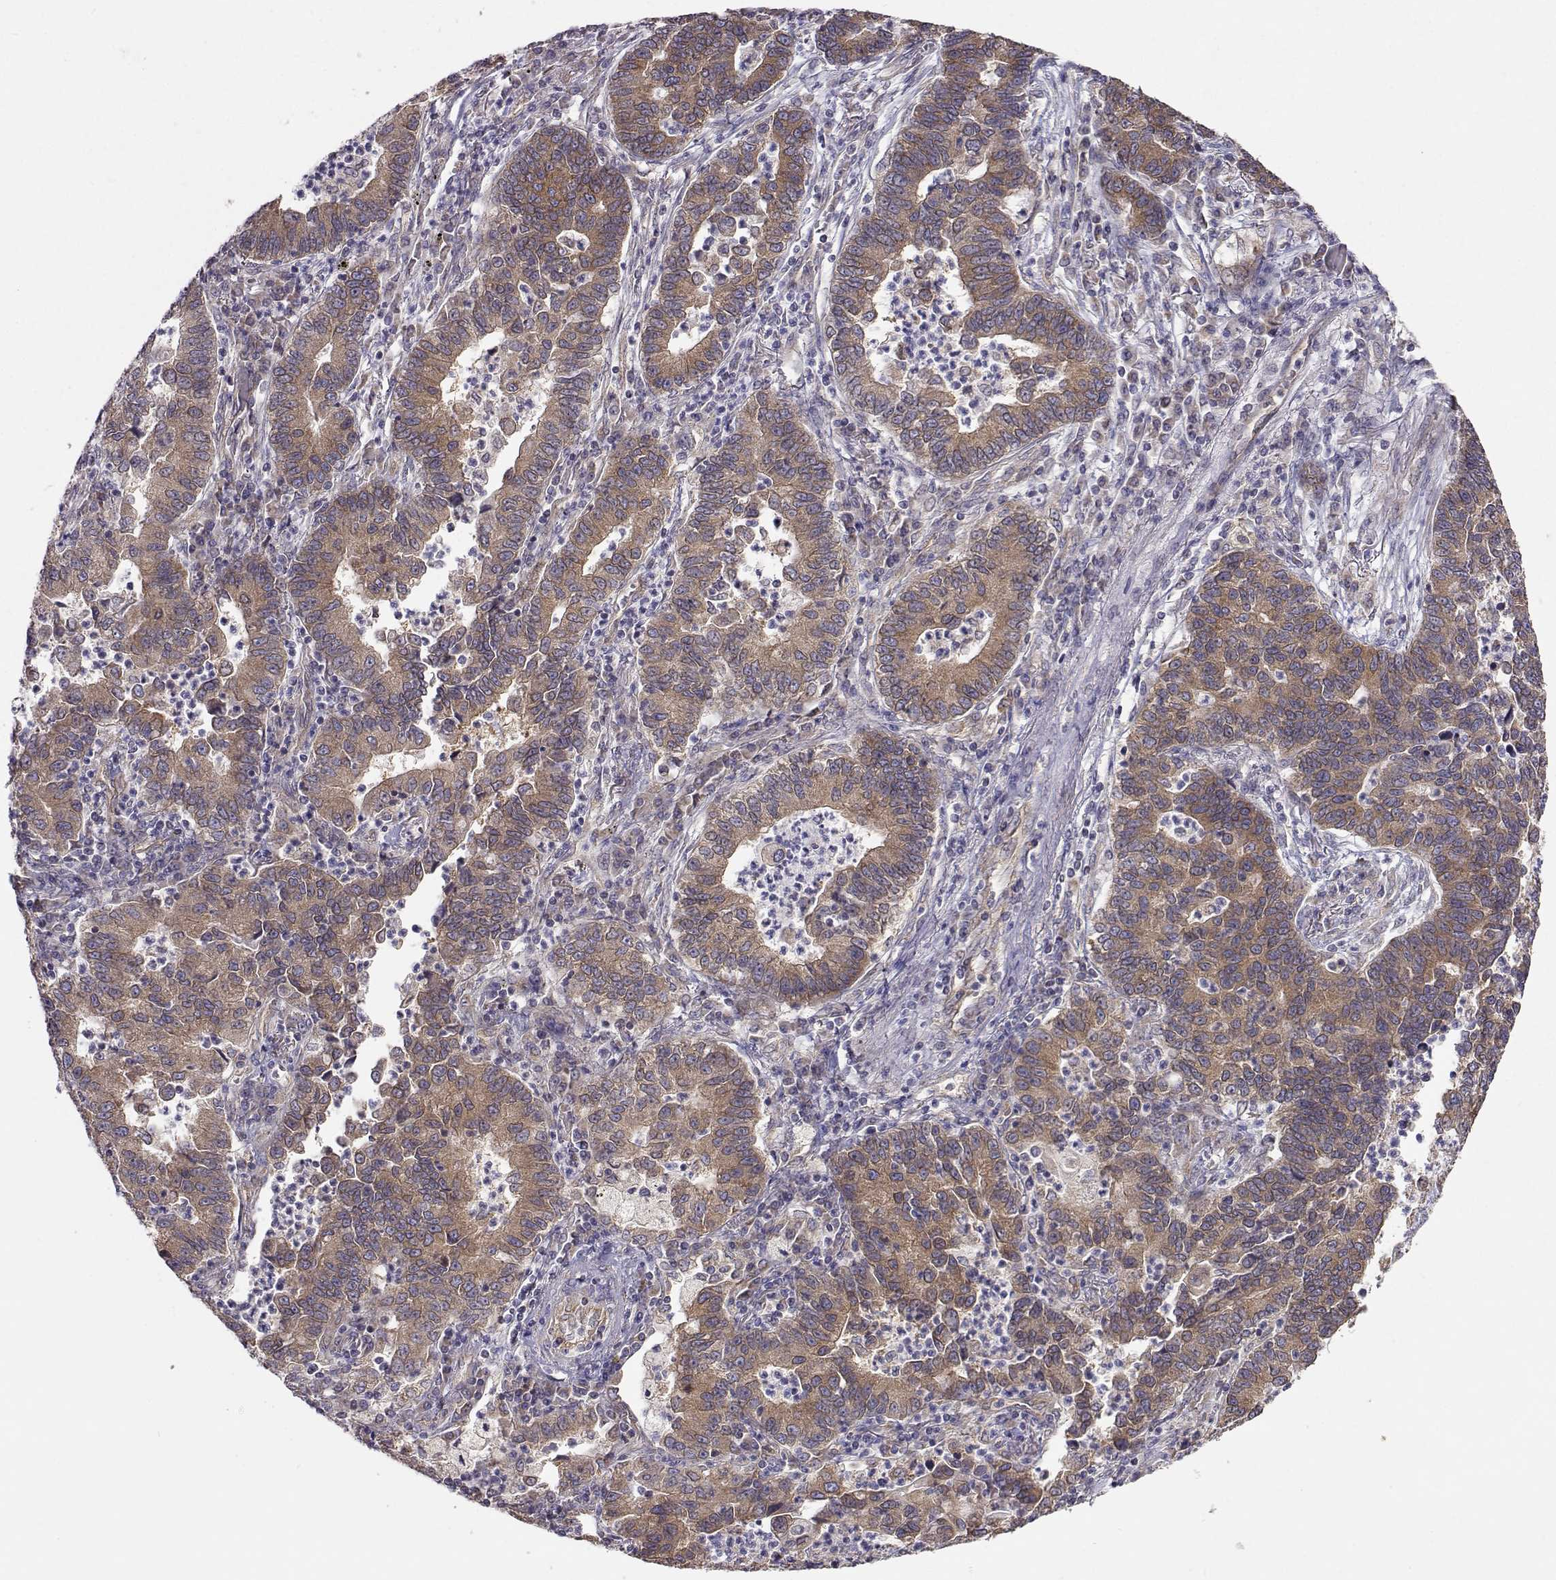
{"staining": {"intensity": "moderate", "quantity": ">75%", "location": "cytoplasmic/membranous"}, "tissue": "lung cancer", "cell_type": "Tumor cells", "image_type": "cancer", "snomed": [{"axis": "morphology", "description": "Adenocarcinoma, NOS"}, {"axis": "topography", "description": "Lung"}], "caption": "A high-resolution micrograph shows immunohistochemistry (IHC) staining of lung adenocarcinoma, which displays moderate cytoplasmic/membranous expression in about >75% of tumor cells.", "gene": "PAIP1", "patient": {"sex": "female", "age": 57}}